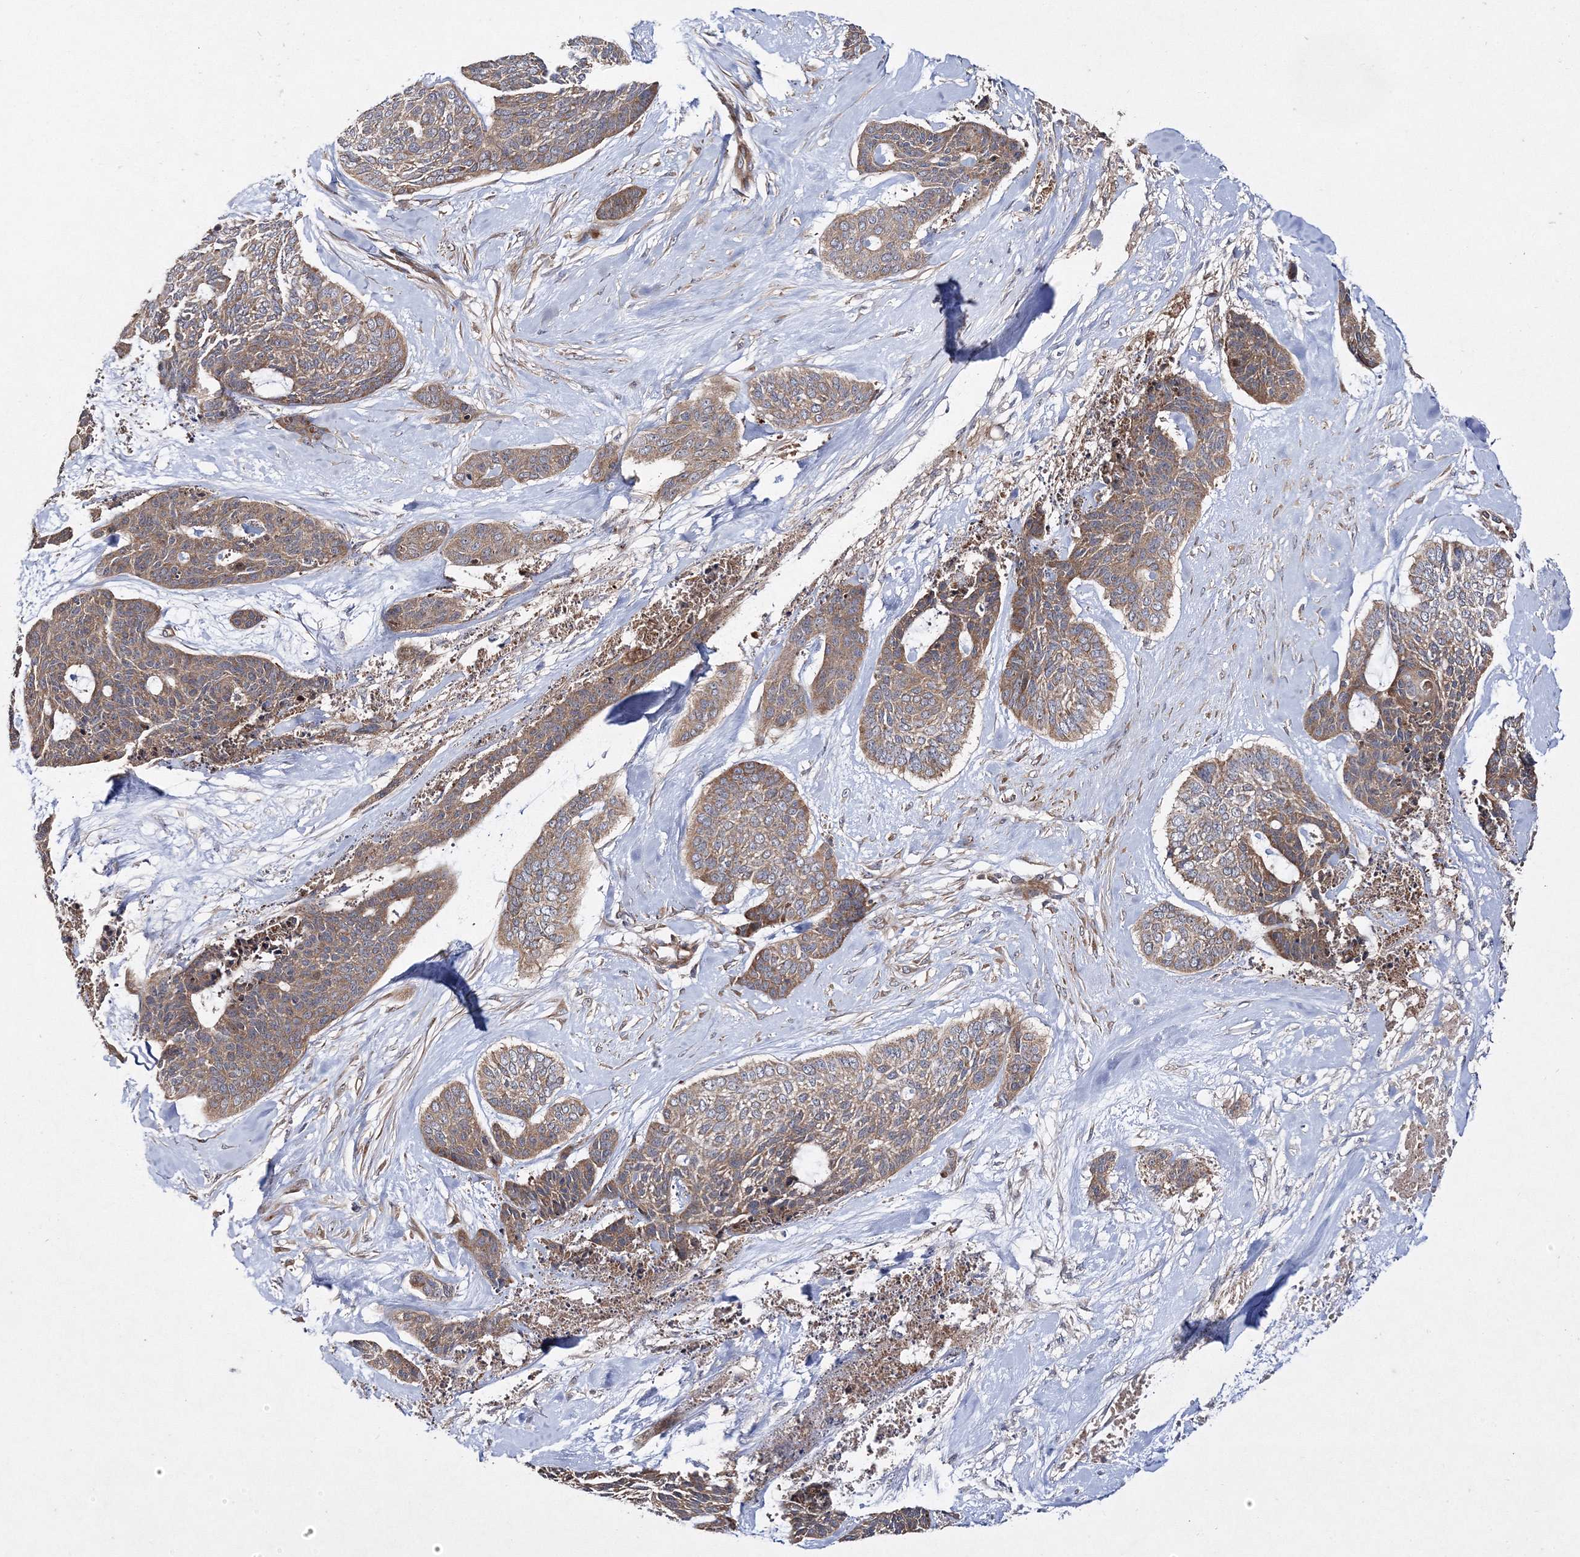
{"staining": {"intensity": "moderate", "quantity": ">75%", "location": "cytoplasmic/membranous"}, "tissue": "skin cancer", "cell_type": "Tumor cells", "image_type": "cancer", "snomed": [{"axis": "morphology", "description": "Basal cell carcinoma"}, {"axis": "topography", "description": "Skin"}], "caption": "About >75% of tumor cells in basal cell carcinoma (skin) display moderate cytoplasmic/membranous protein positivity as visualized by brown immunohistochemical staining.", "gene": "DNAJC13", "patient": {"sex": "female", "age": 64}}